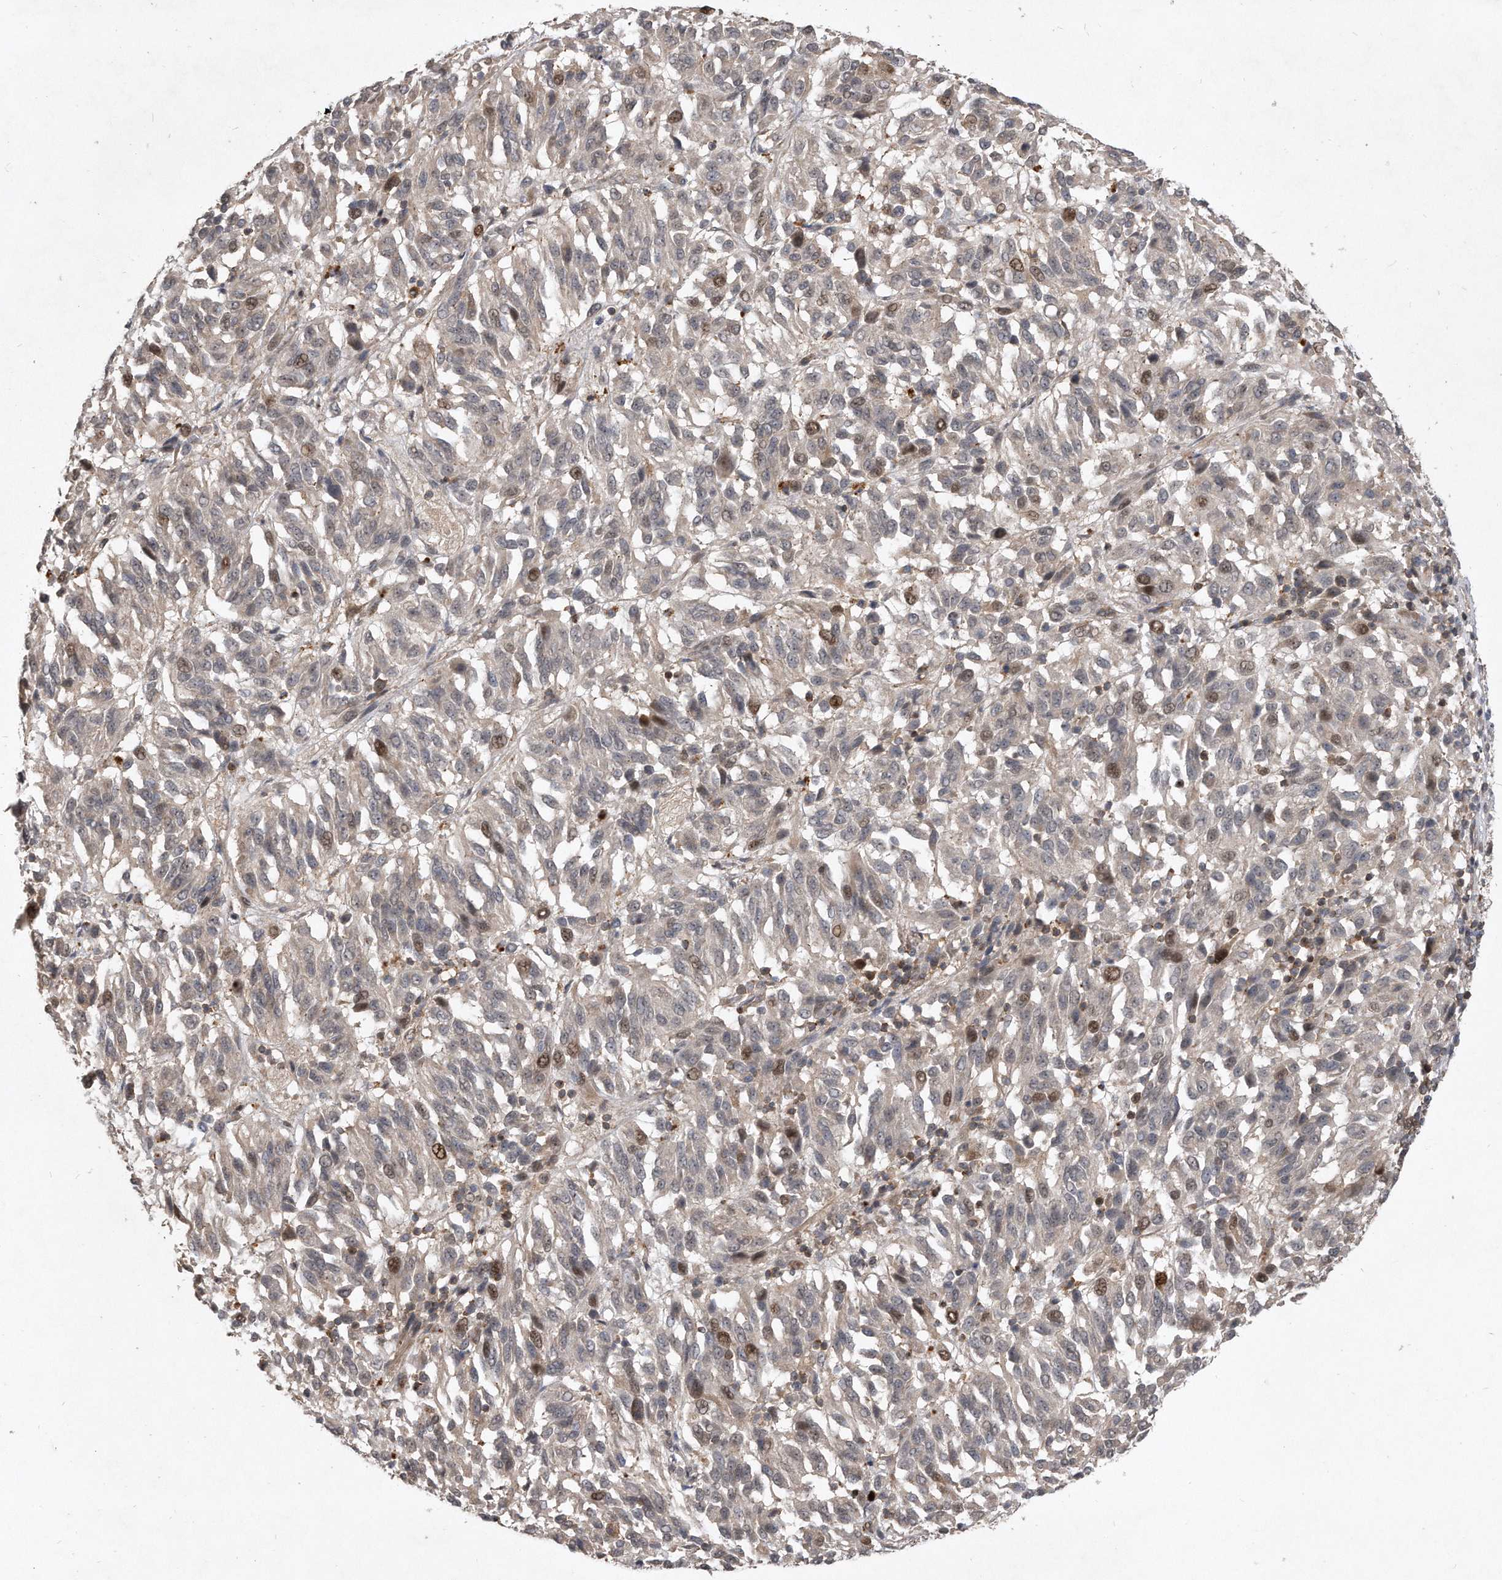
{"staining": {"intensity": "moderate", "quantity": "<25%", "location": "nuclear"}, "tissue": "melanoma", "cell_type": "Tumor cells", "image_type": "cancer", "snomed": [{"axis": "morphology", "description": "Malignant melanoma, Metastatic site"}, {"axis": "topography", "description": "Lung"}], "caption": "Malignant melanoma (metastatic site) was stained to show a protein in brown. There is low levels of moderate nuclear staining in approximately <25% of tumor cells. (DAB (3,3'-diaminobenzidine) IHC, brown staining for protein, blue staining for nuclei).", "gene": "PGBD2", "patient": {"sex": "male", "age": 64}}